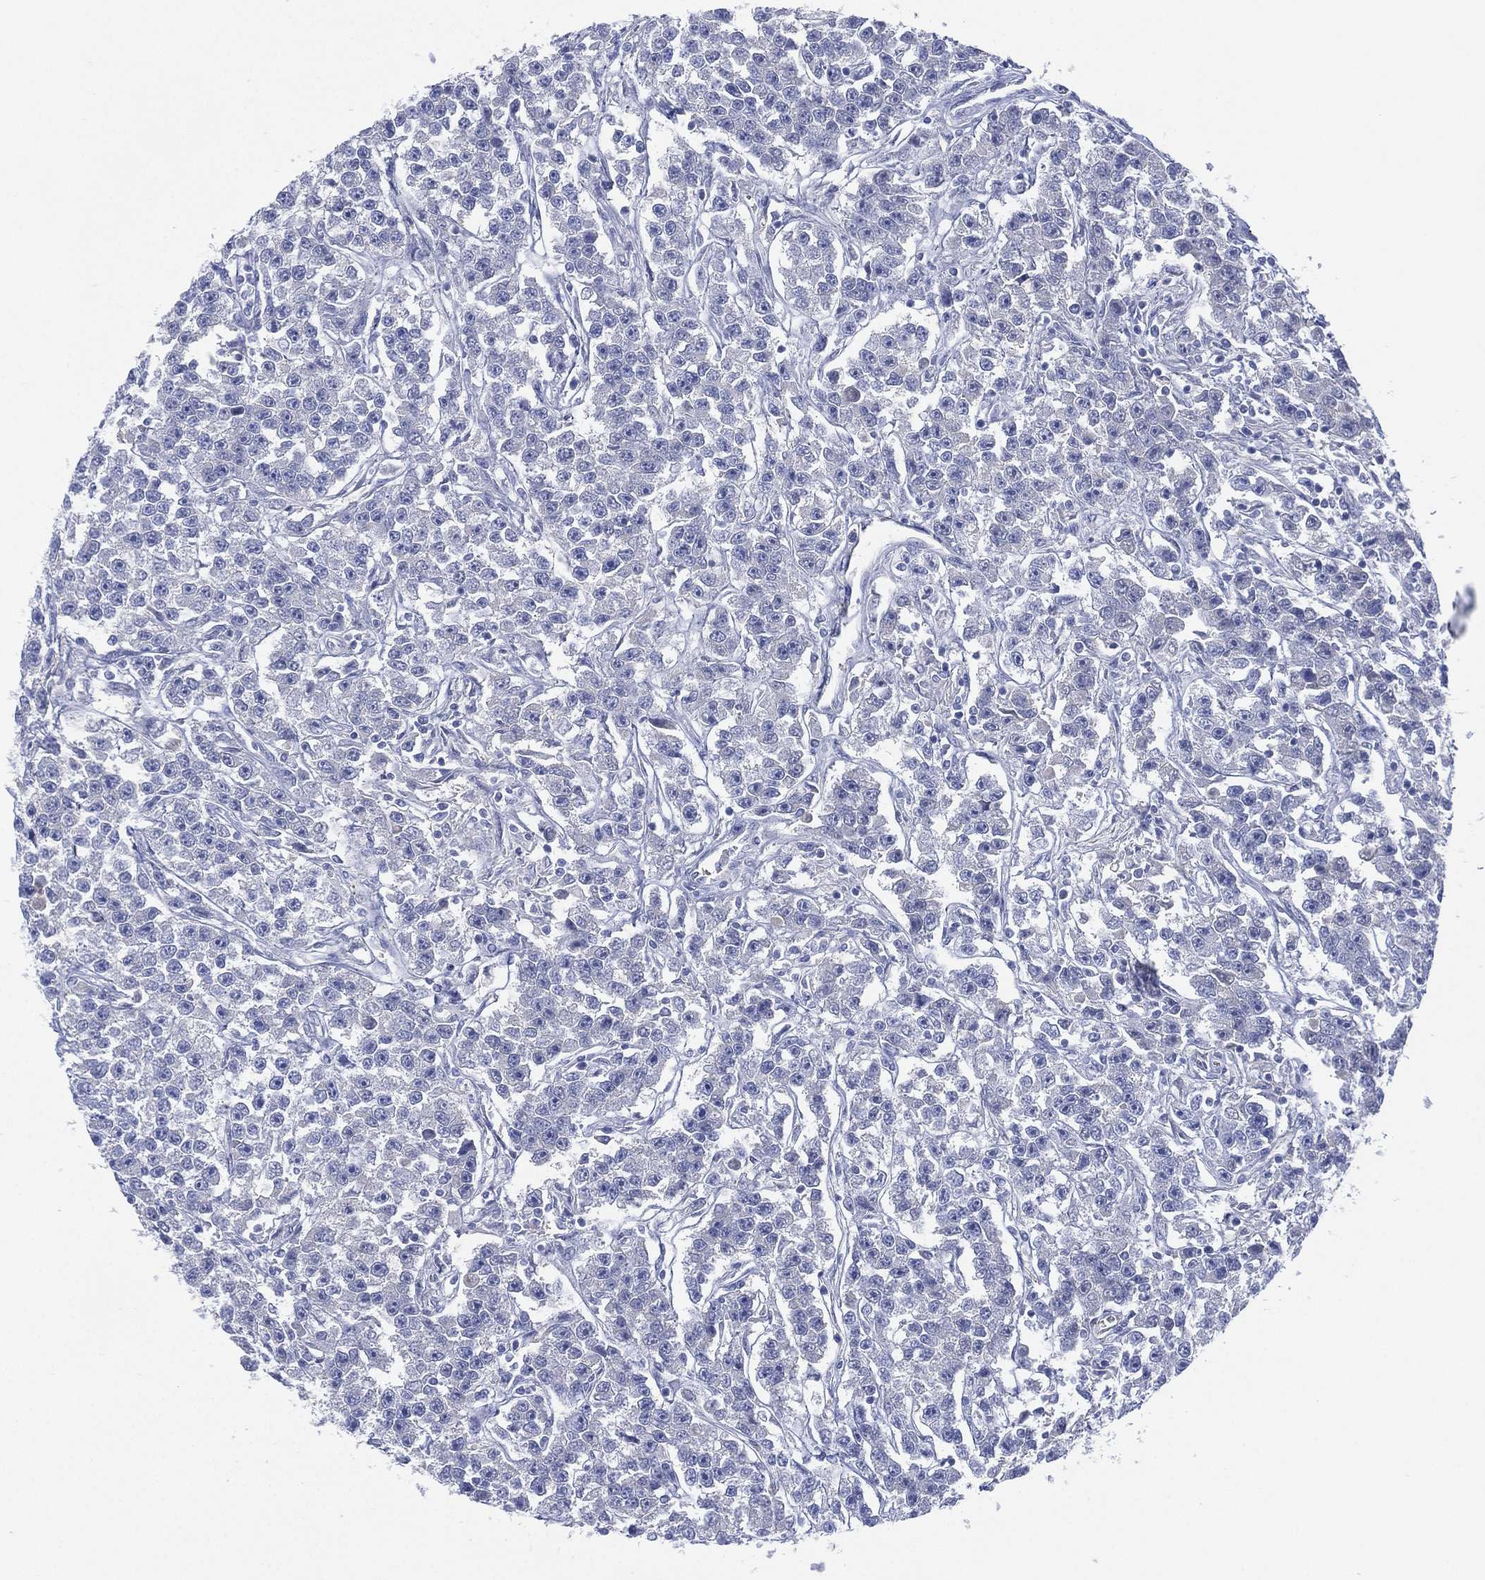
{"staining": {"intensity": "negative", "quantity": "none", "location": "none"}, "tissue": "testis cancer", "cell_type": "Tumor cells", "image_type": "cancer", "snomed": [{"axis": "morphology", "description": "Seminoma, NOS"}, {"axis": "topography", "description": "Testis"}], "caption": "Seminoma (testis) was stained to show a protein in brown. There is no significant staining in tumor cells.", "gene": "CYP2D6", "patient": {"sex": "male", "age": 59}}